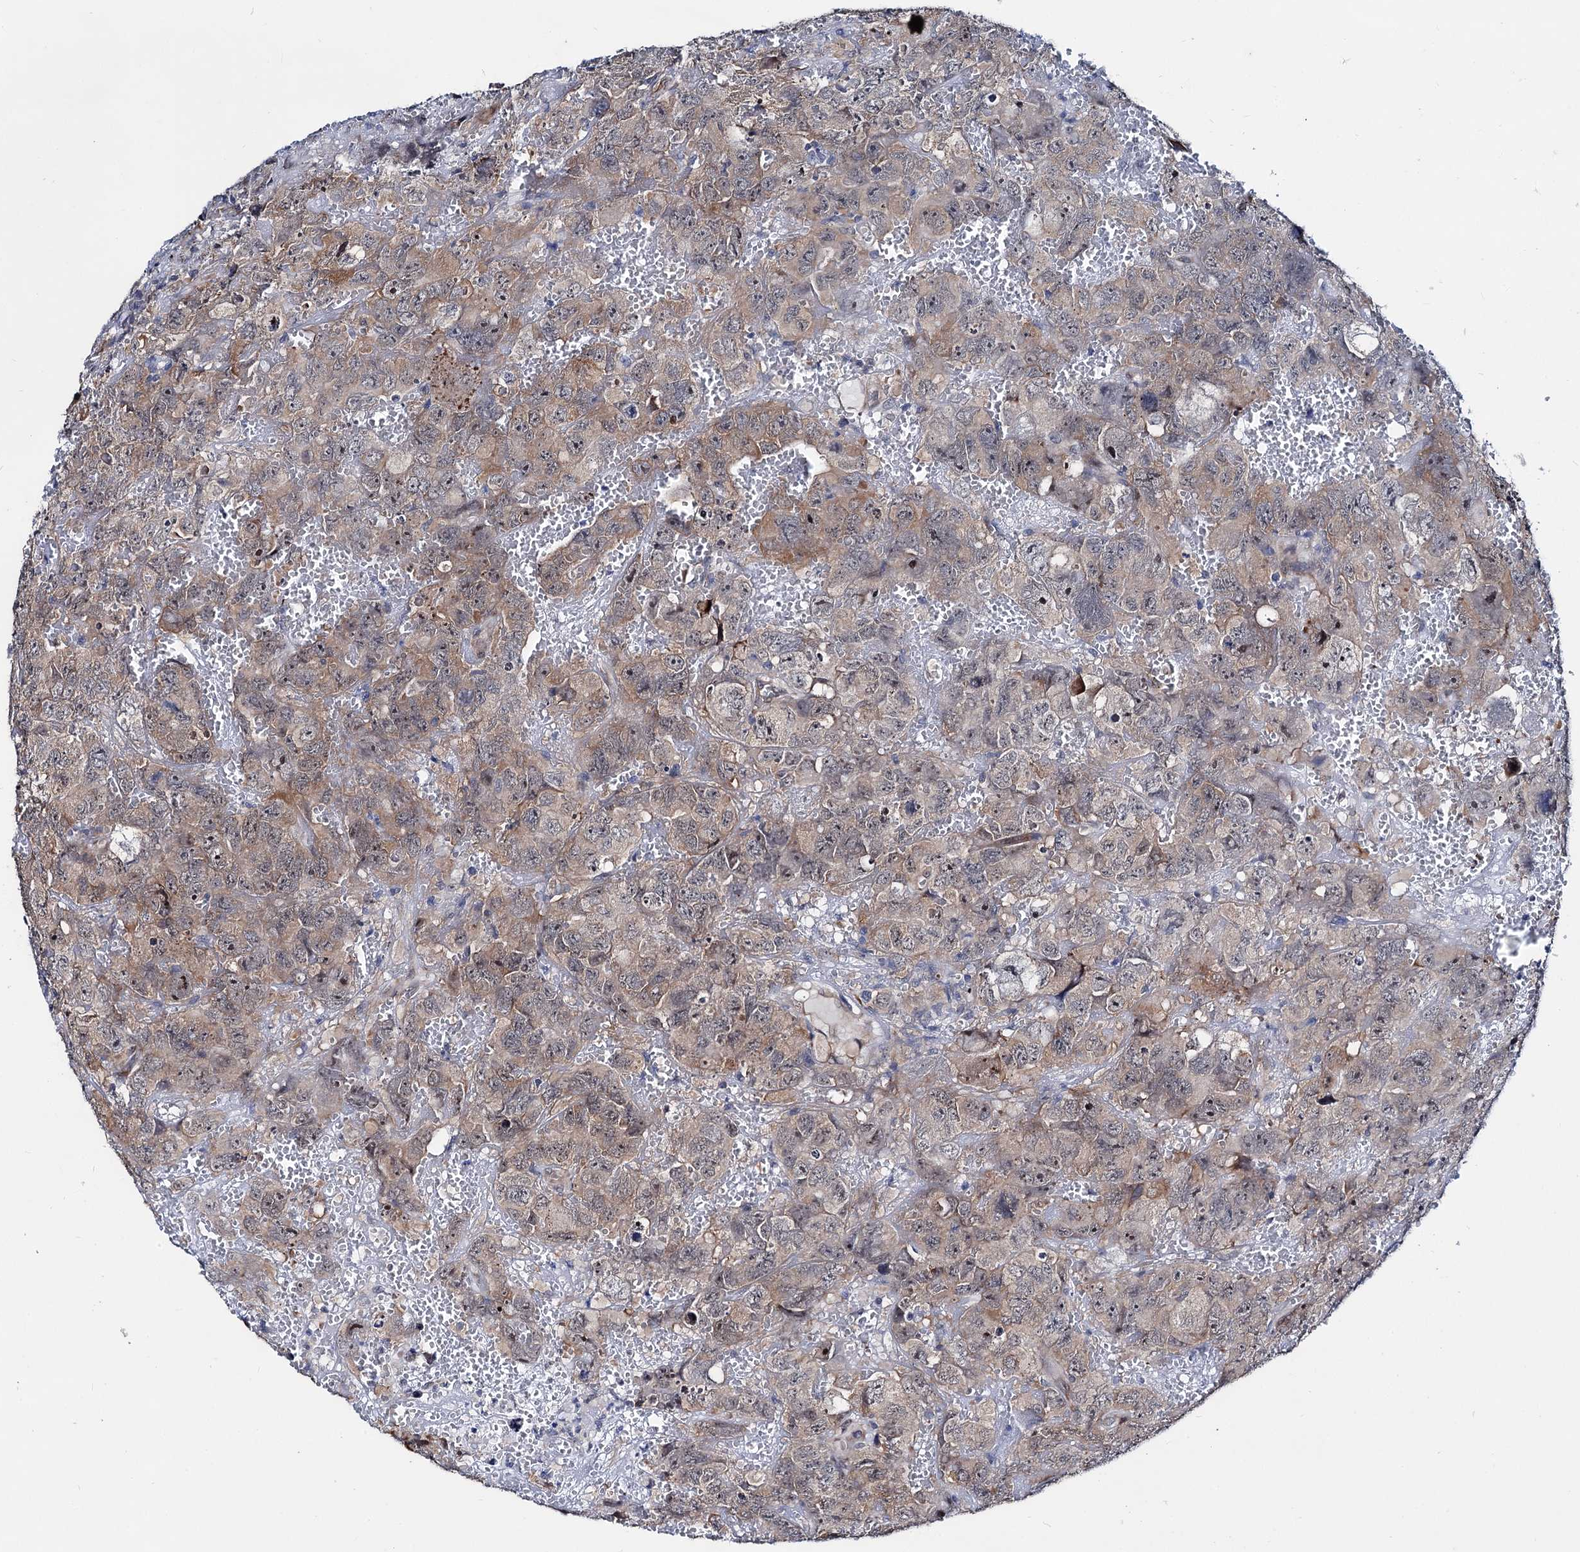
{"staining": {"intensity": "moderate", "quantity": "25%-75%", "location": "cytoplasmic/membranous"}, "tissue": "testis cancer", "cell_type": "Tumor cells", "image_type": "cancer", "snomed": [{"axis": "morphology", "description": "Carcinoma, Embryonal, NOS"}, {"axis": "topography", "description": "Testis"}], "caption": "IHC (DAB (3,3'-diaminobenzidine)) staining of human testis cancer (embryonal carcinoma) reveals moderate cytoplasmic/membranous protein positivity in about 25%-75% of tumor cells.", "gene": "CAPRIN2", "patient": {"sex": "male", "age": 45}}